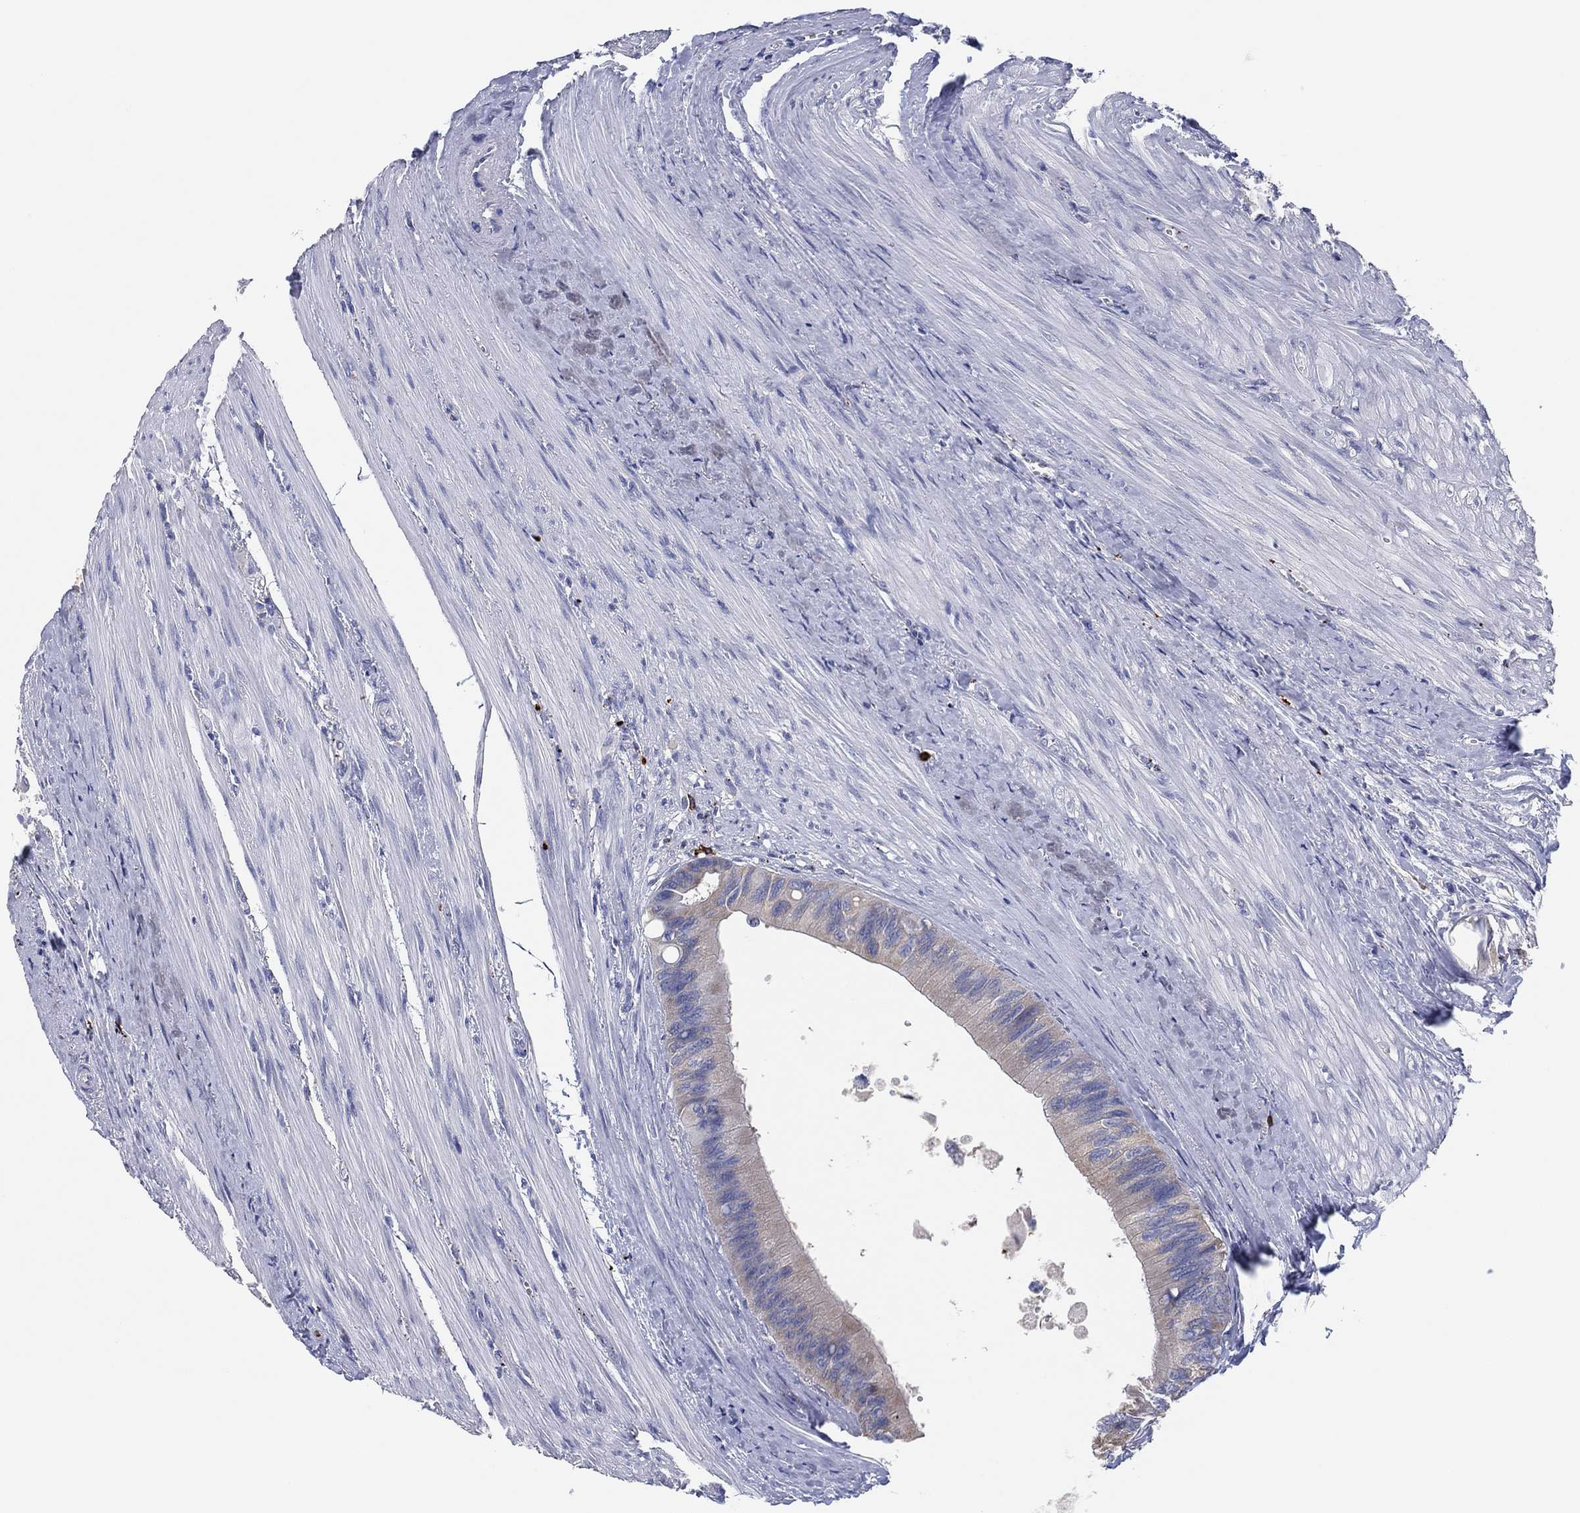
{"staining": {"intensity": "negative", "quantity": "none", "location": "none"}, "tissue": "colorectal cancer", "cell_type": "Tumor cells", "image_type": "cancer", "snomed": [{"axis": "morphology", "description": "Normal tissue, NOS"}, {"axis": "morphology", "description": "Adenocarcinoma, NOS"}, {"axis": "topography", "description": "Colon"}], "caption": "Tumor cells are negative for protein expression in human colorectal cancer (adenocarcinoma).", "gene": "PLAC8", "patient": {"sex": "male", "age": 65}}